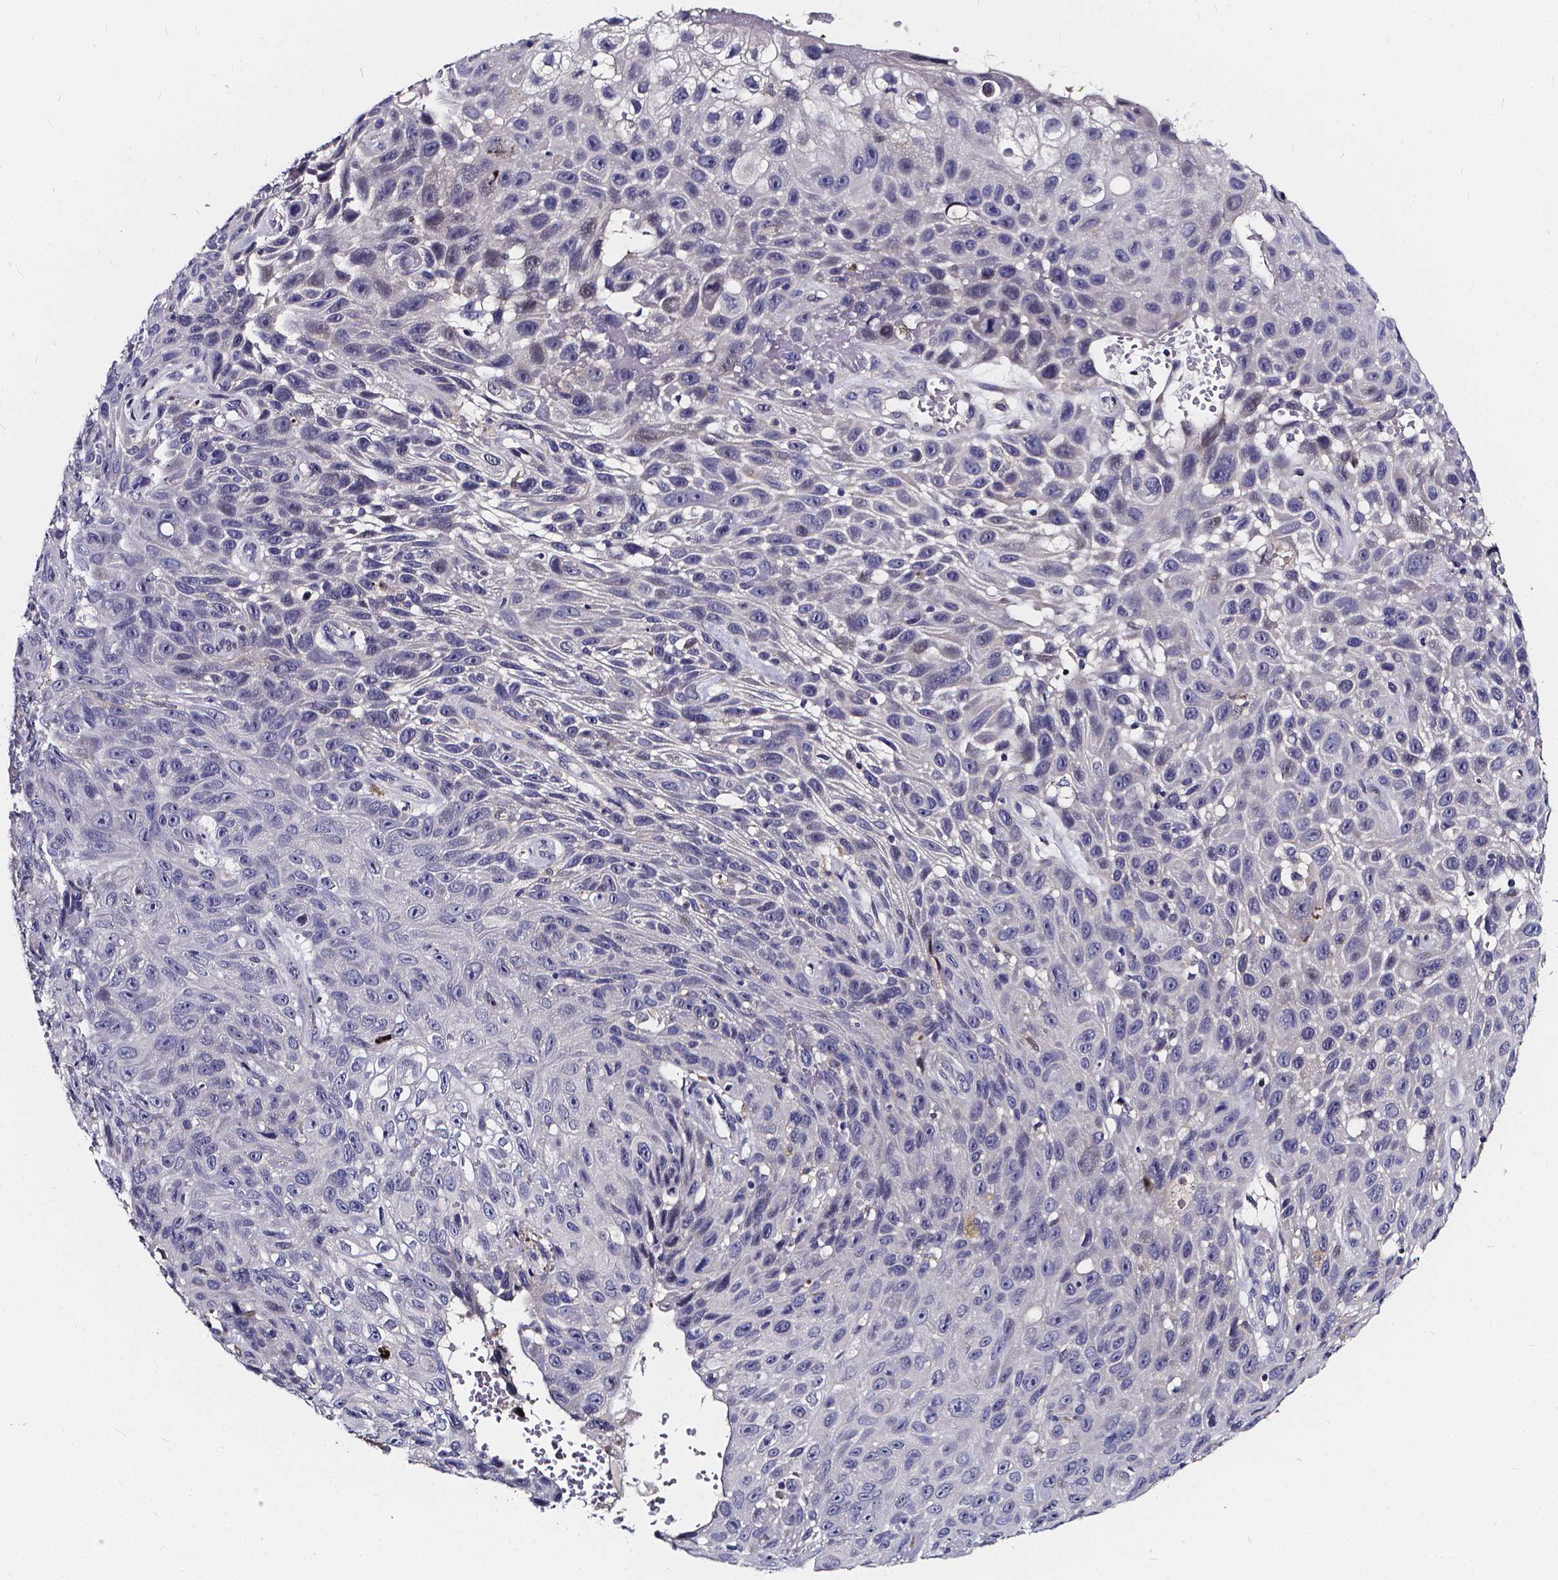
{"staining": {"intensity": "negative", "quantity": "none", "location": "none"}, "tissue": "skin cancer", "cell_type": "Tumor cells", "image_type": "cancer", "snomed": [{"axis": "morphology", "description": "Squamous cell carcinoma, NOS"}, {"axis": "topography", "description": "Skin"}], "caption": "Immunohistochemical staining of human skin squamous cell carcinoma demonstrates no significant positivity in tumor cells.", "gene": "SOWAHA", "patient": {"sex": "male", "age": 82}}